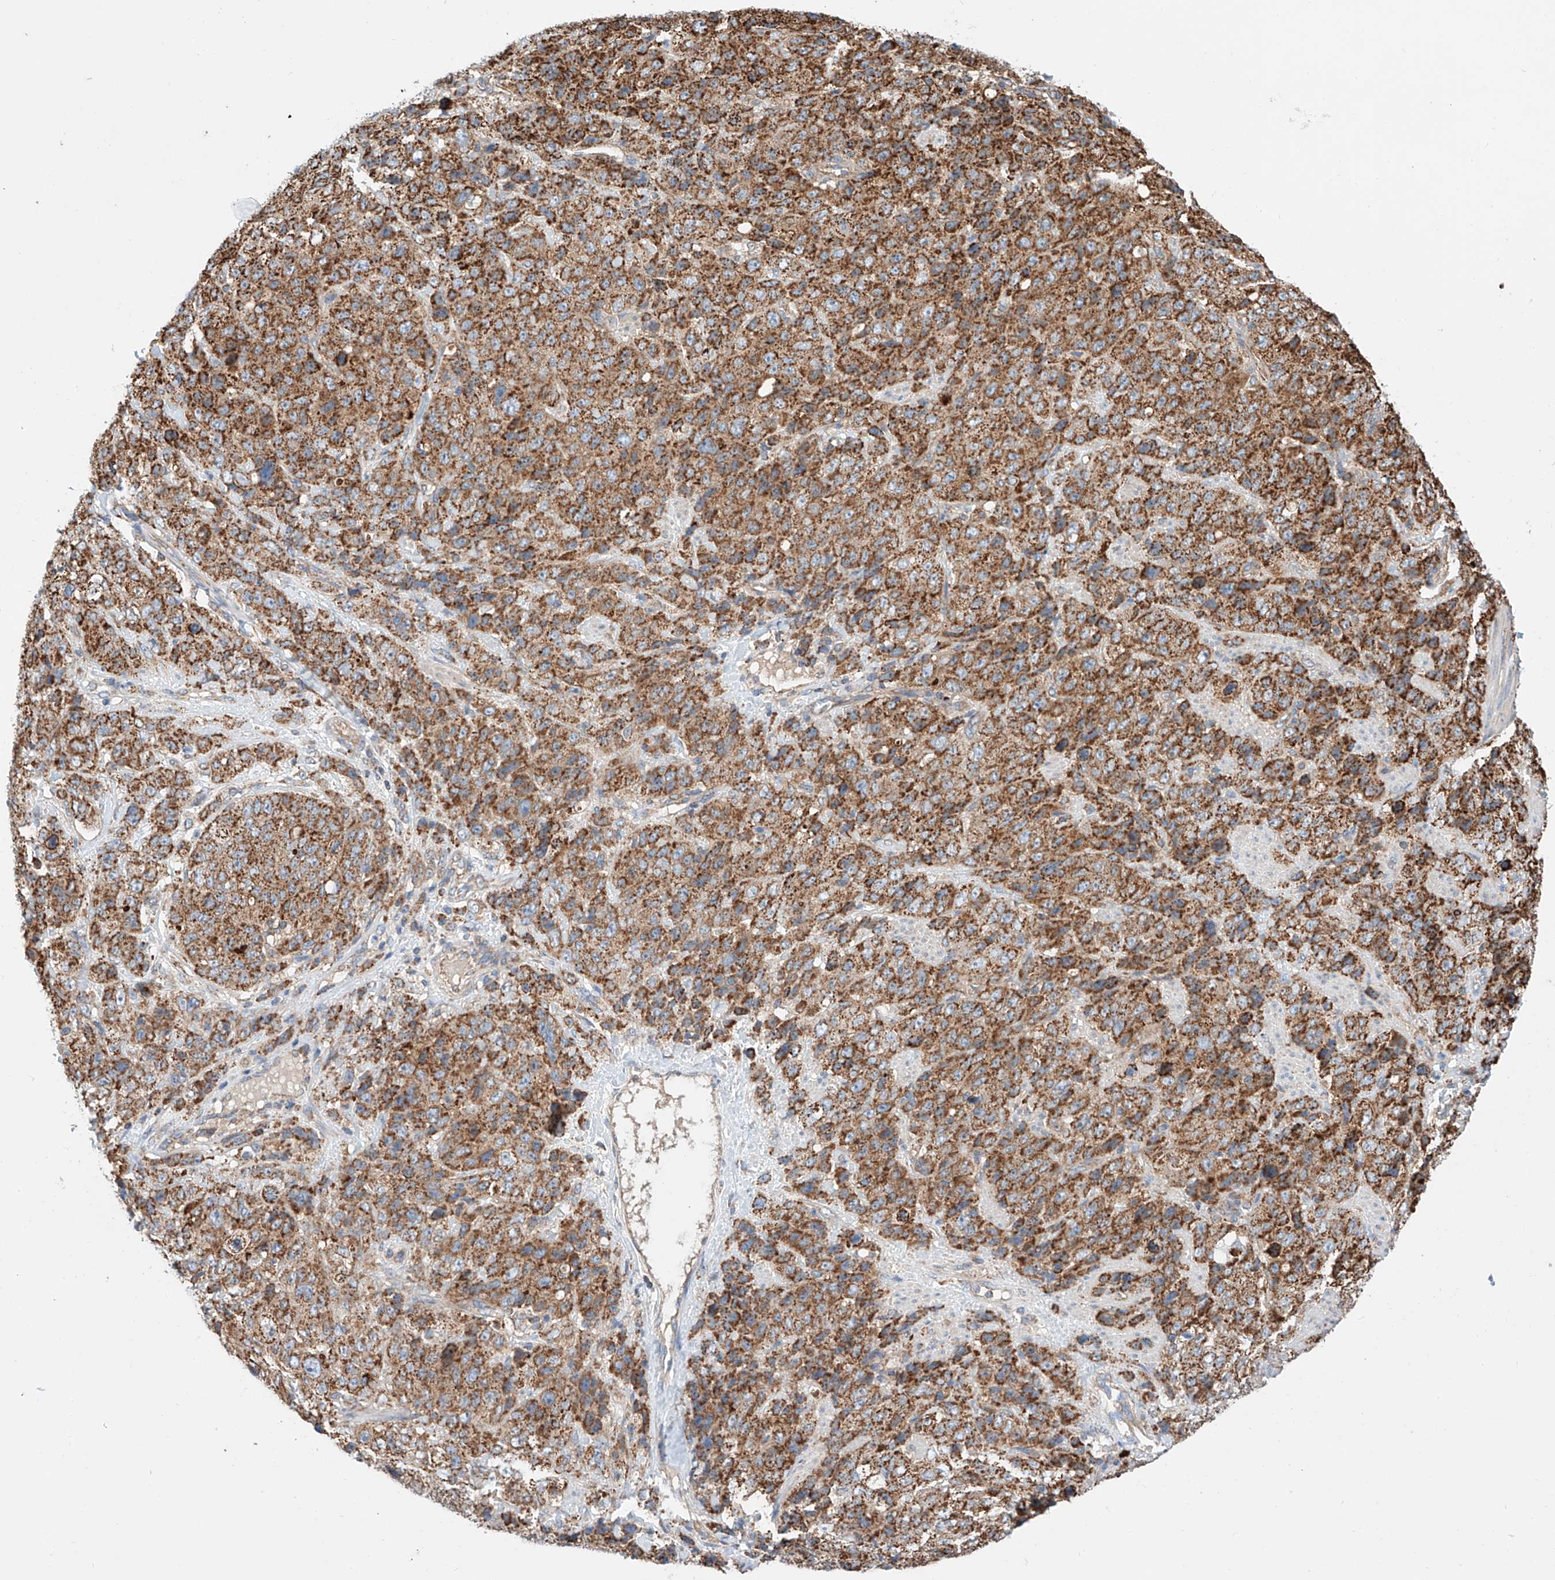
{"staining": {"intensity": "strong", "quantity": ">75%", "location": "cytoplasmic/membranous"}, "tissue": "stomach cancer", "cell_type": "Tumor cells", "image_type": "cancer", "snomed": [{"axis": "morphology", "description": "Adenocarcinoma, NOS"}, {"axis": "topography", "description": "Stomach"}], "caption": "Strong cytoplasmic/membranous staining is appreciated in approximately >75% of tumor cells in stomach adenocarcinoma. (DAB (3,3'-diaminobenzidine) IHC, brown staining for protein, blue staining for nuclei).", "gene": "KTI12", "patient": {"sex": "male", "age": 48}}